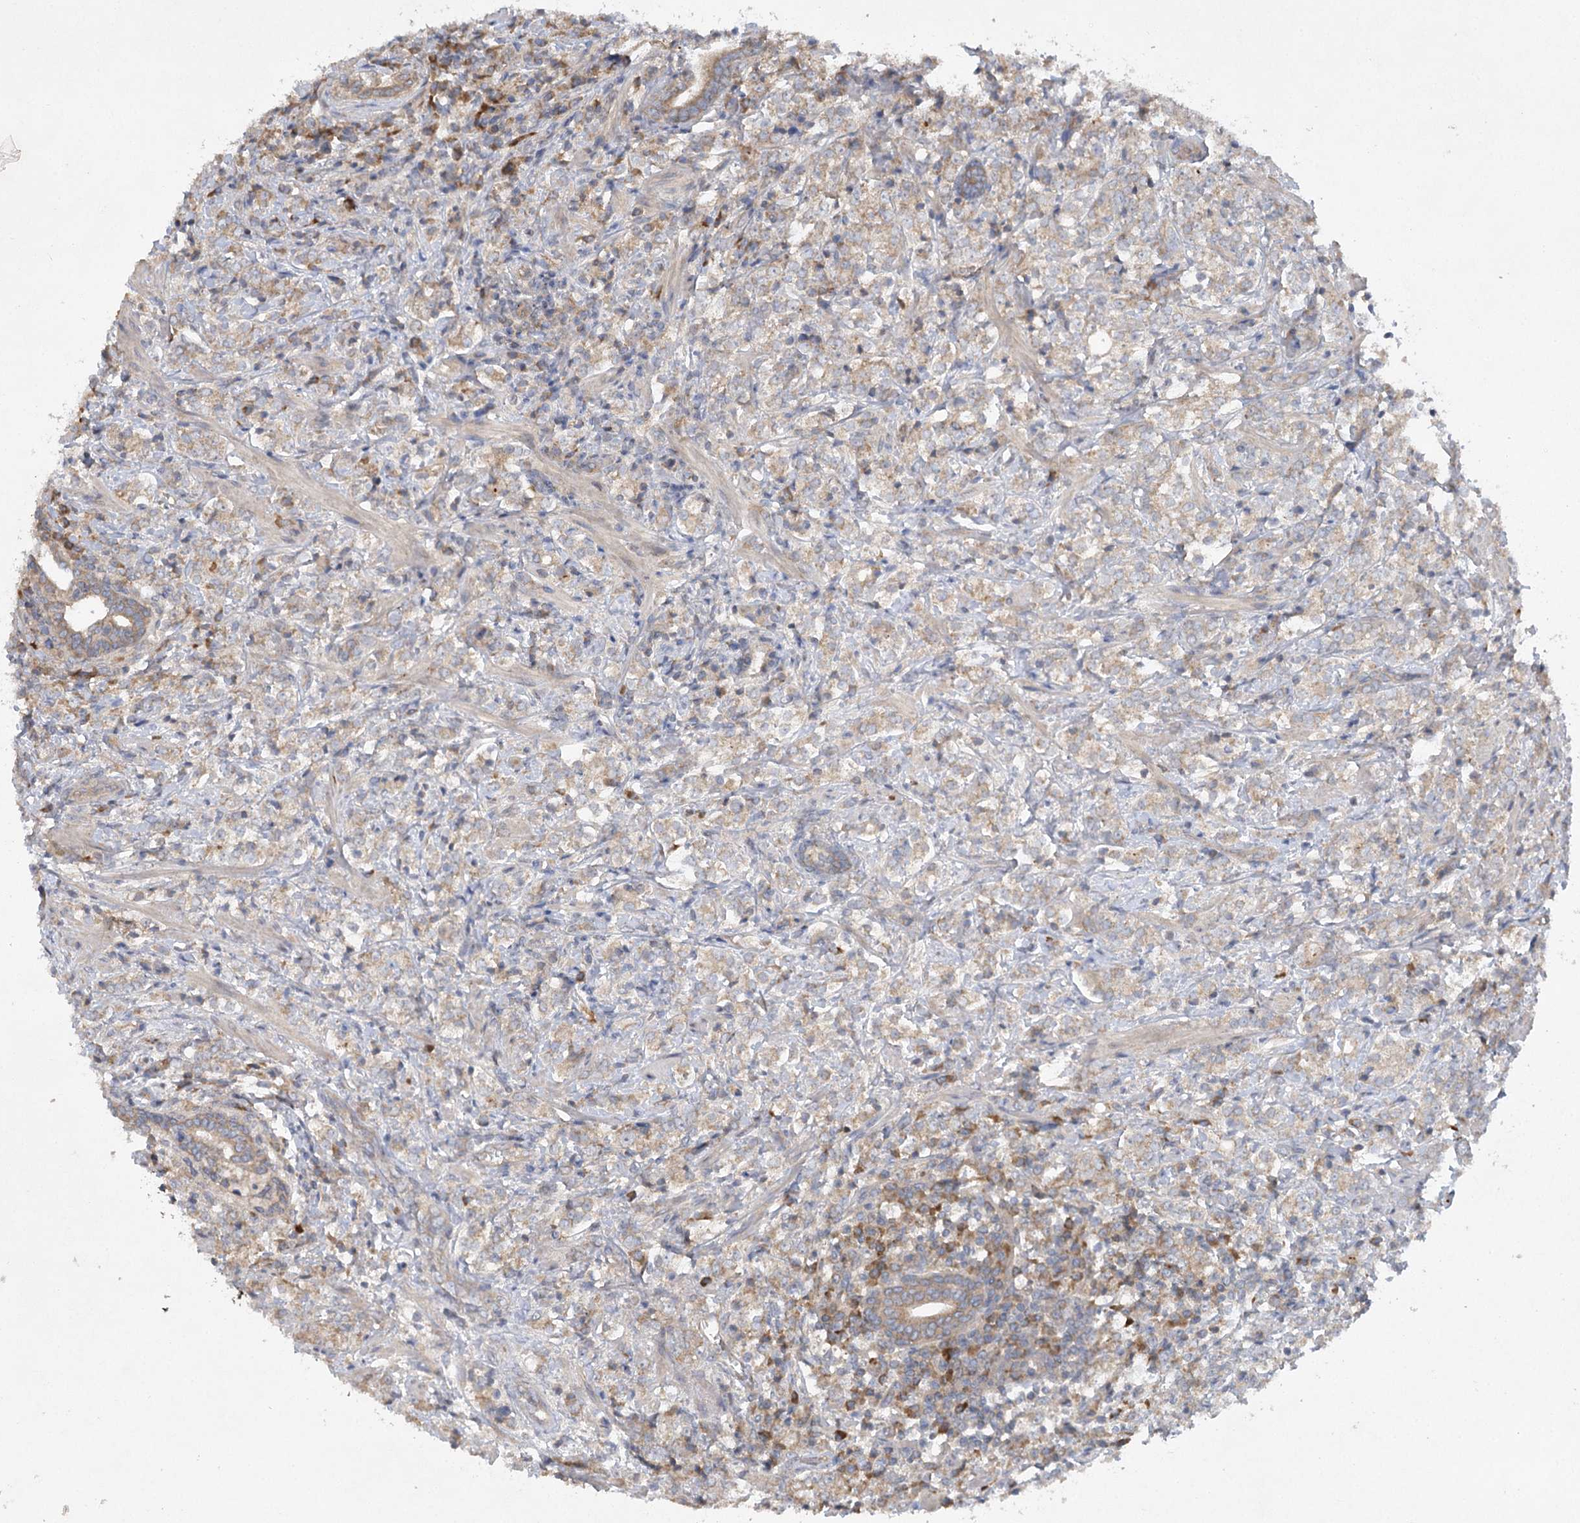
{"staining": {"intensity": "moderate", "quantity": "25%-75%", "location": "cytoplasmic/membranous"}, "tissue": "prostate cancer", "cell_type": "Tumor cells", "image_type": "cancer", "snomed": [{"axis": "morphology", "description": "Adenocarcinoma, High grade"}, {"axis": "topography", "description": "Prostate"}], "caption": "The histopathology image demonstrates immunohistochemical staining of prostate cancer (high-grade adenocarcinoma). There is moderate cytoplasmic/membranous positivity is seen in about 25%-75% of tumor cells.", "gene": "TRAF3IP1", "patient": {"sex": "male", "age": 69}}